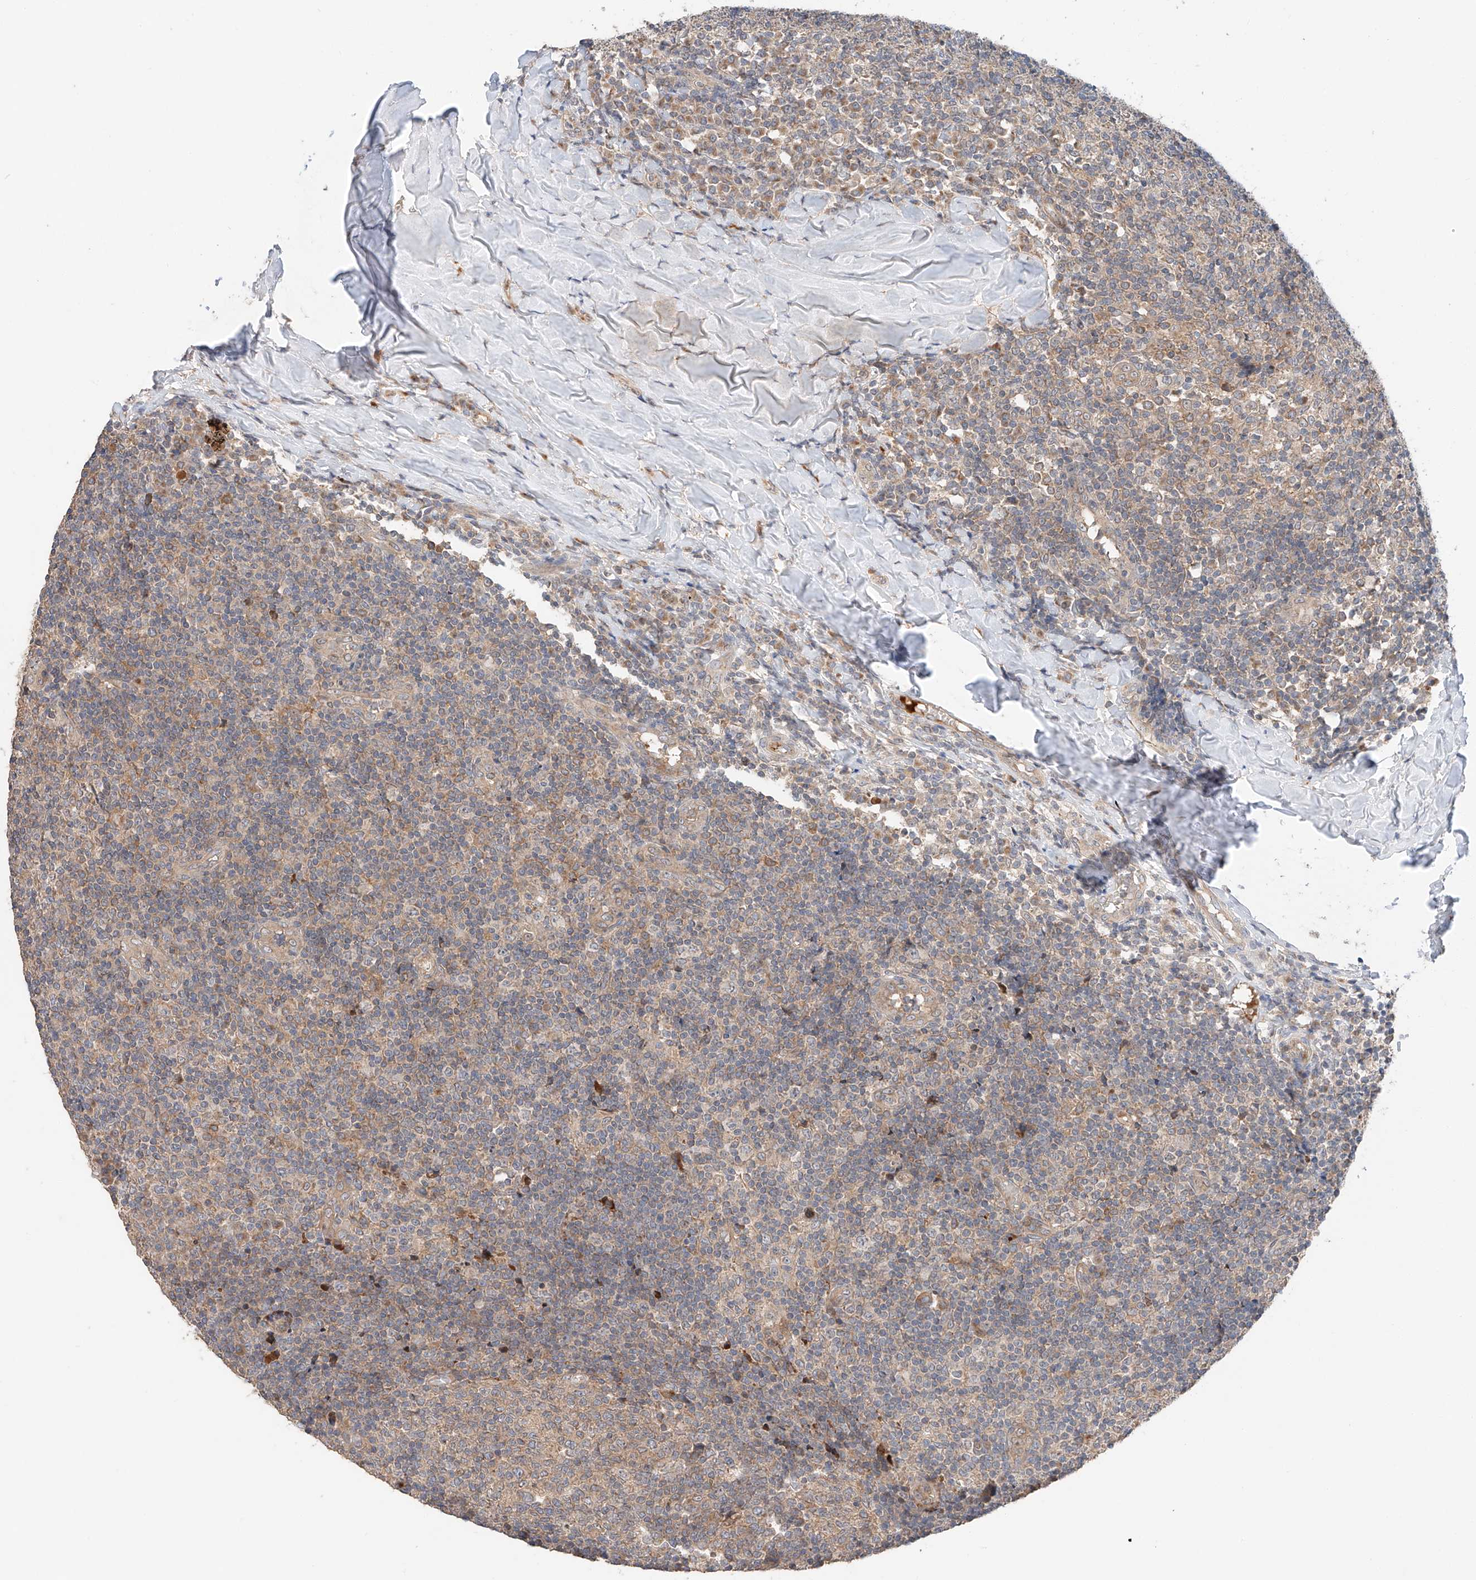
{"staining": {"intensity": "moderate", "quantity": ">75%", "location": "cytoplasmic/membranous"}, "tissue": "tonsil", "cell_type": "Germinal center cells", "image_type": "normal", "snomed": [{"axis": "morphology", "description": "Normal tissue, NOS"}, {"axis": "topography", "description": "Tonsil"}], "caption": "Human tonsil stained with a brown dye reveals moderate cytoplasmic/membranous positive expression in approximately >75% of germinal center cells.", "gene": "XPNPEP1", "patient": {"sex": "female", "age": 19}}